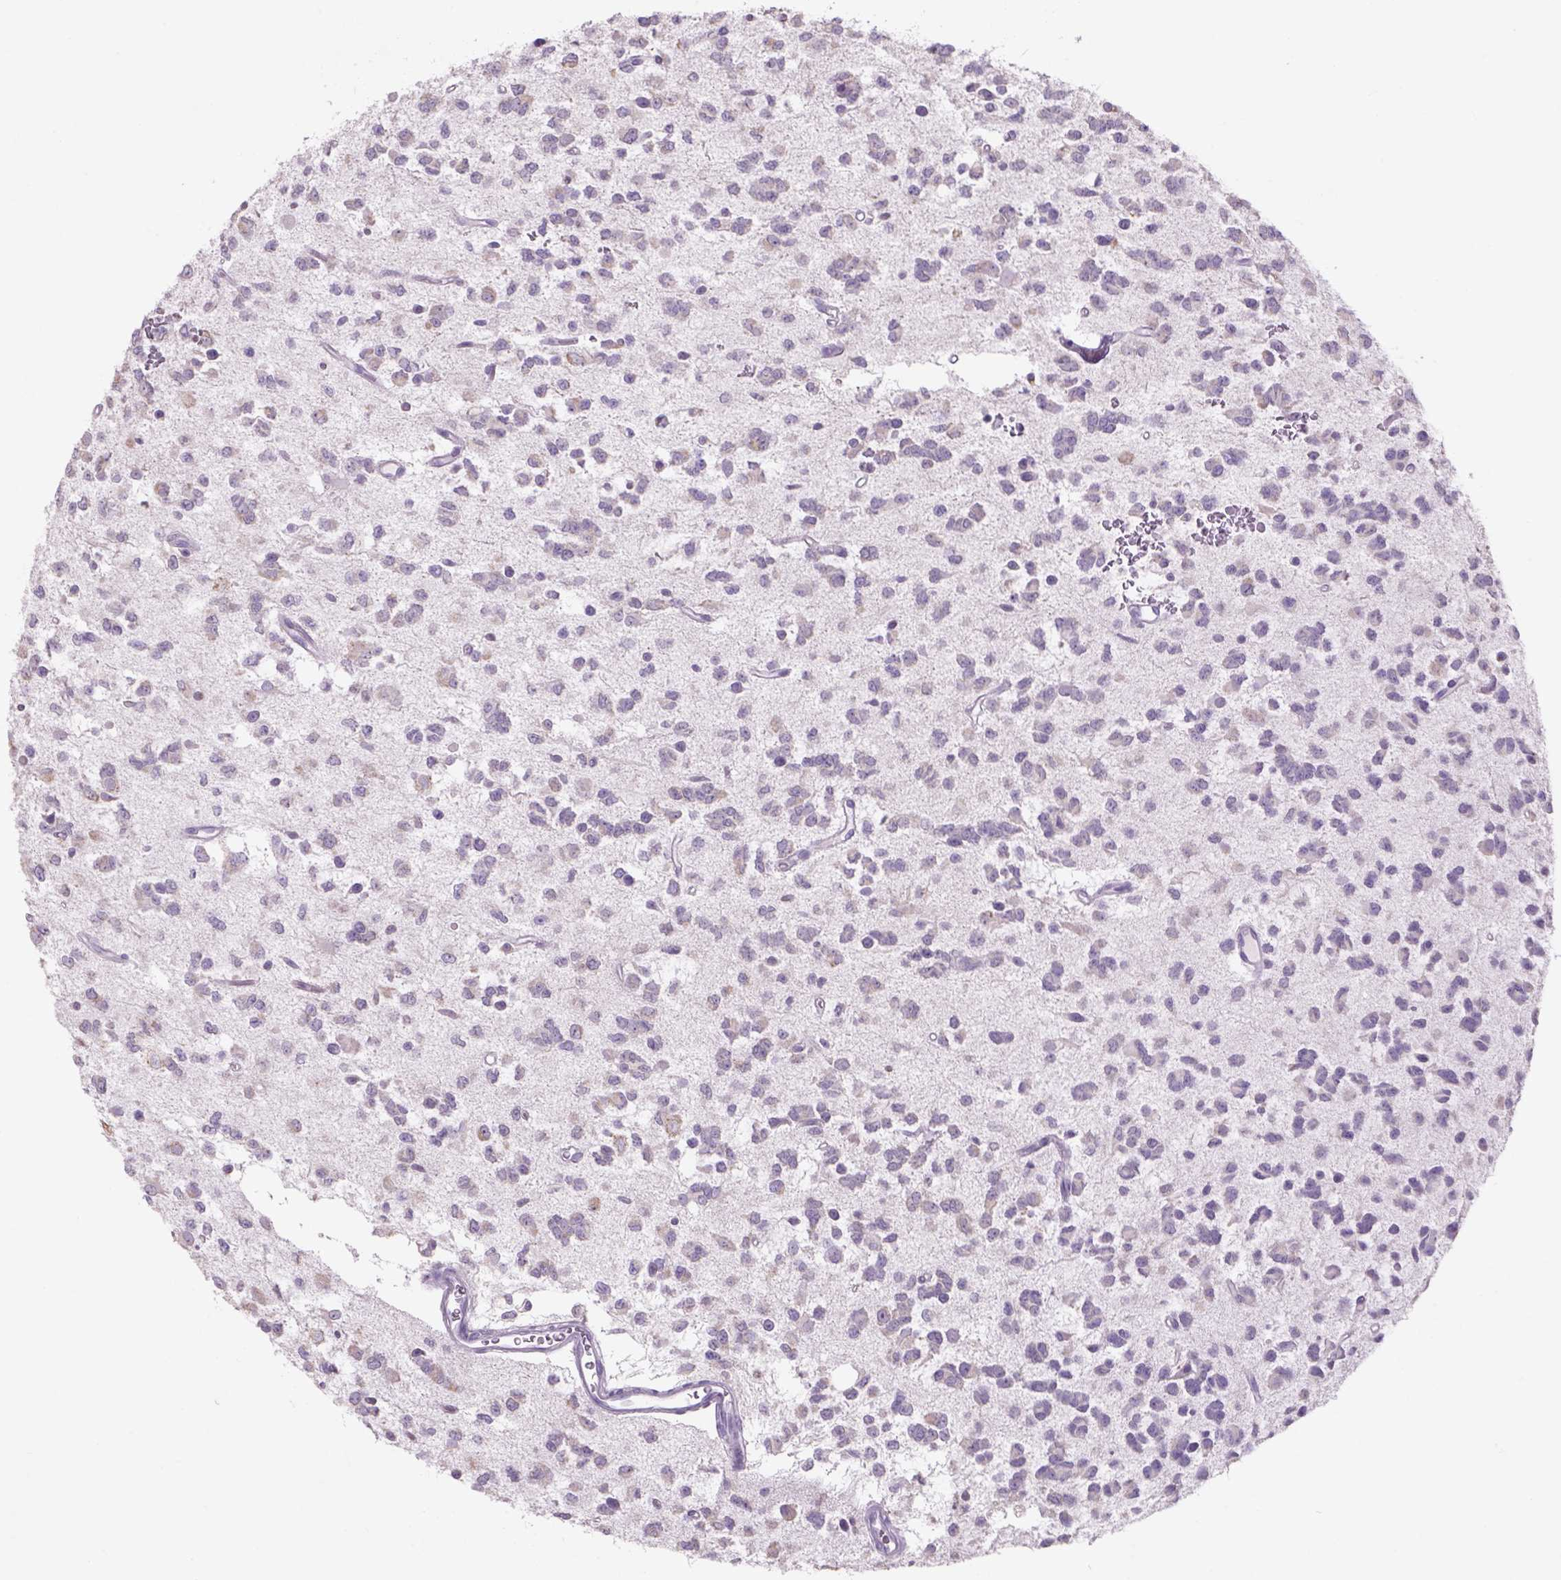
{"staining": {"intensity": "negative", "quantity": "none", "location": "none"}, "tissue": "glioma", "cell_type": "Tumor cells", "image_type": "cancer", "snomed": [{"axis": "morphology", "description": "Glioma, malignant, Low grade"}, {"axis": "topography", "description": "Brain"}], "caption": "Immunohistochemical staining of glioma displays no significant positivity in tumor cells.", "gene": "NAALAD2", "patient": {"sex": "female", "age": 45}}